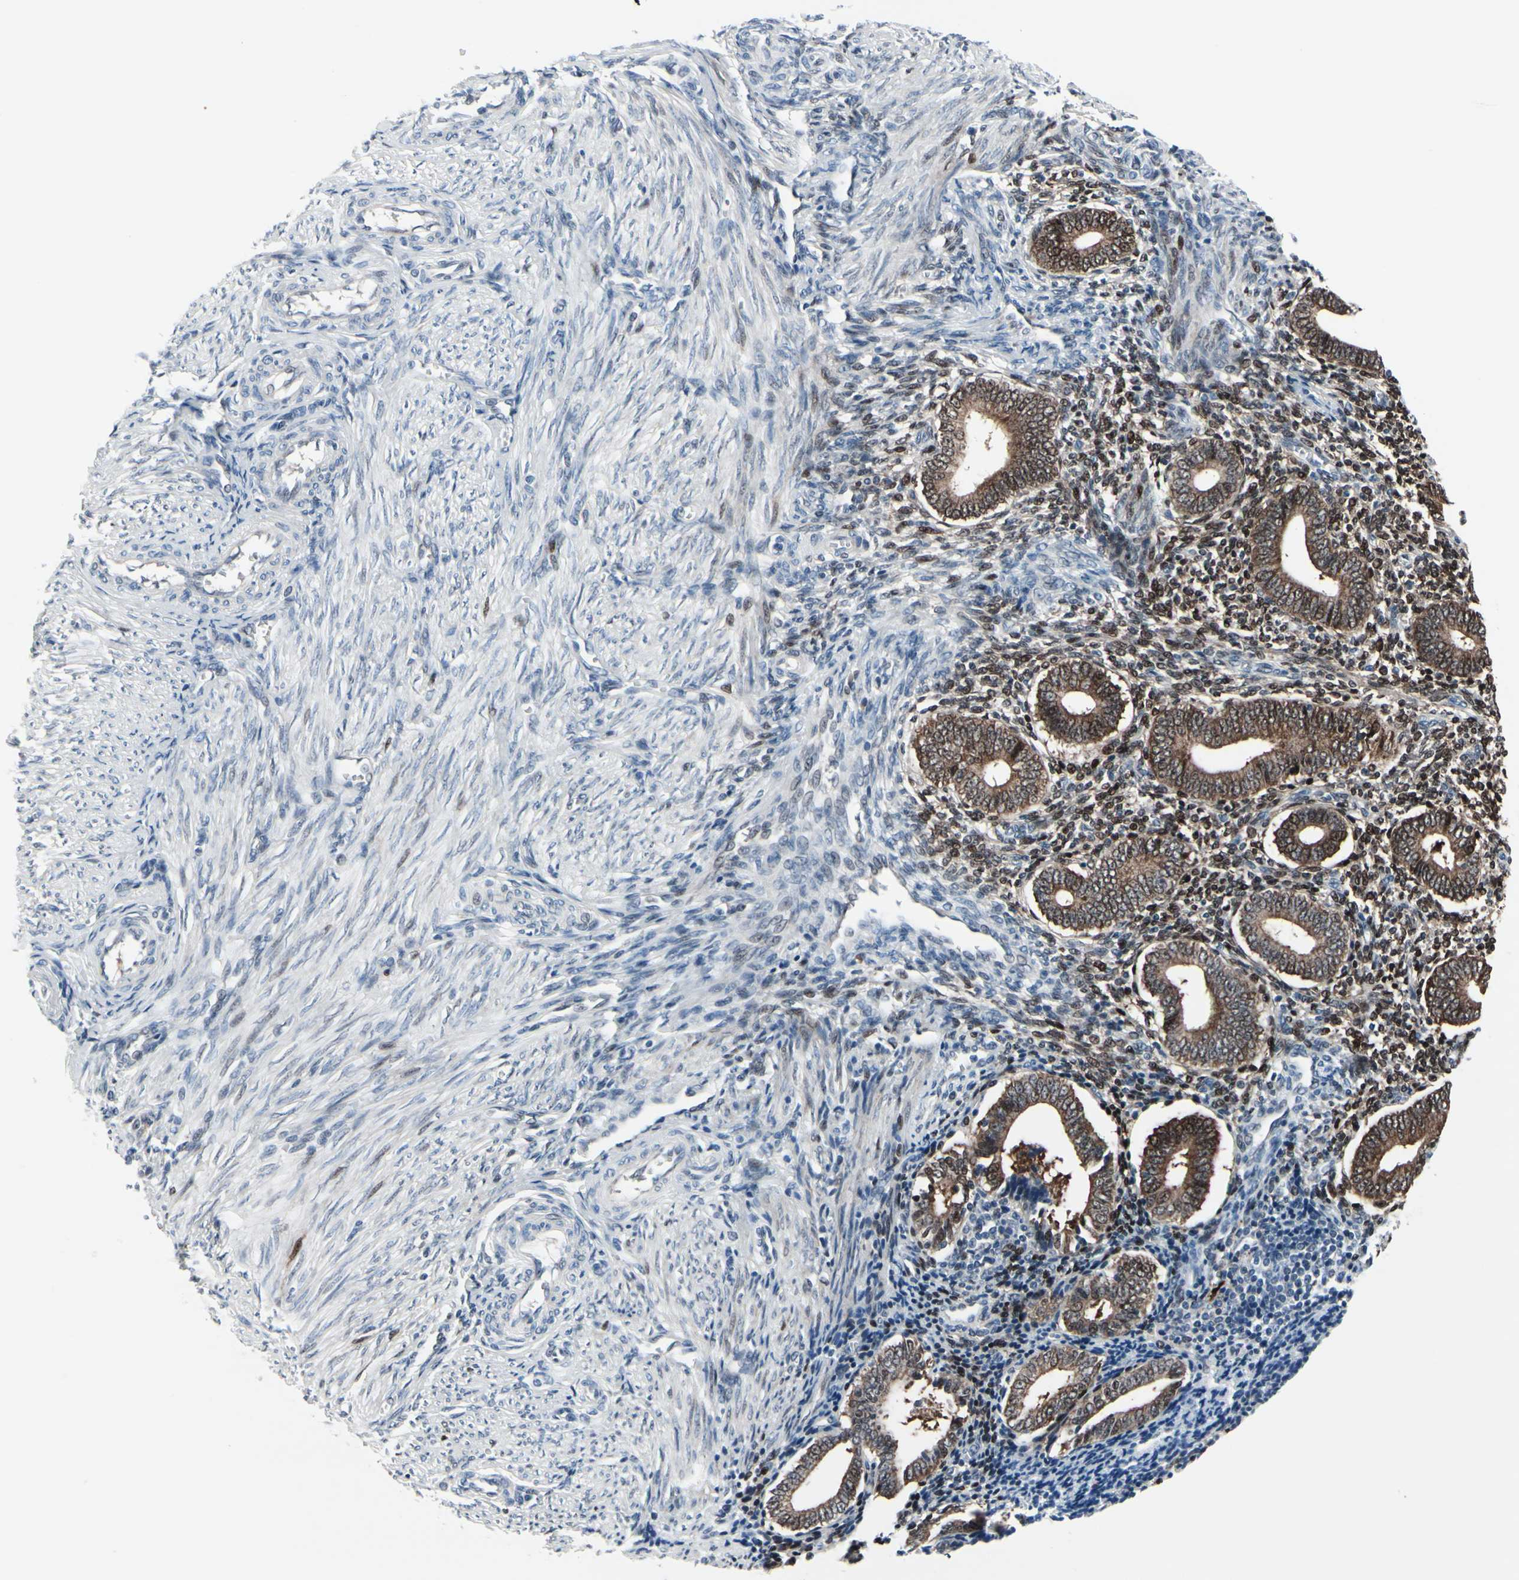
{"staining": {"intensity": "strong", "quantity": "25%-75%", "location": "cytoplasmic/membranous,nuclear"}, "tissue": "endometrium", "cell_type": "Cells in endometrial stroma", "image_type": "normal", "snomed": [{"axis": "morphology", "description": "Normal tissue, NOS"}, {"axis": "topography", "description": "Uterus"}, {"axis": "topography", "description": "Endometrium"}], "caption": "Protein expression analysis of benign human endometrium reveals strong cytoplasmic/membranous,nuclear expression in approximately 25%-75% of cells in endometrial stroma. (DAB IHC with brightfield microscopy, high magnification).", "gene": "TXN", "patient": {"sex": "female", "age": 33}}